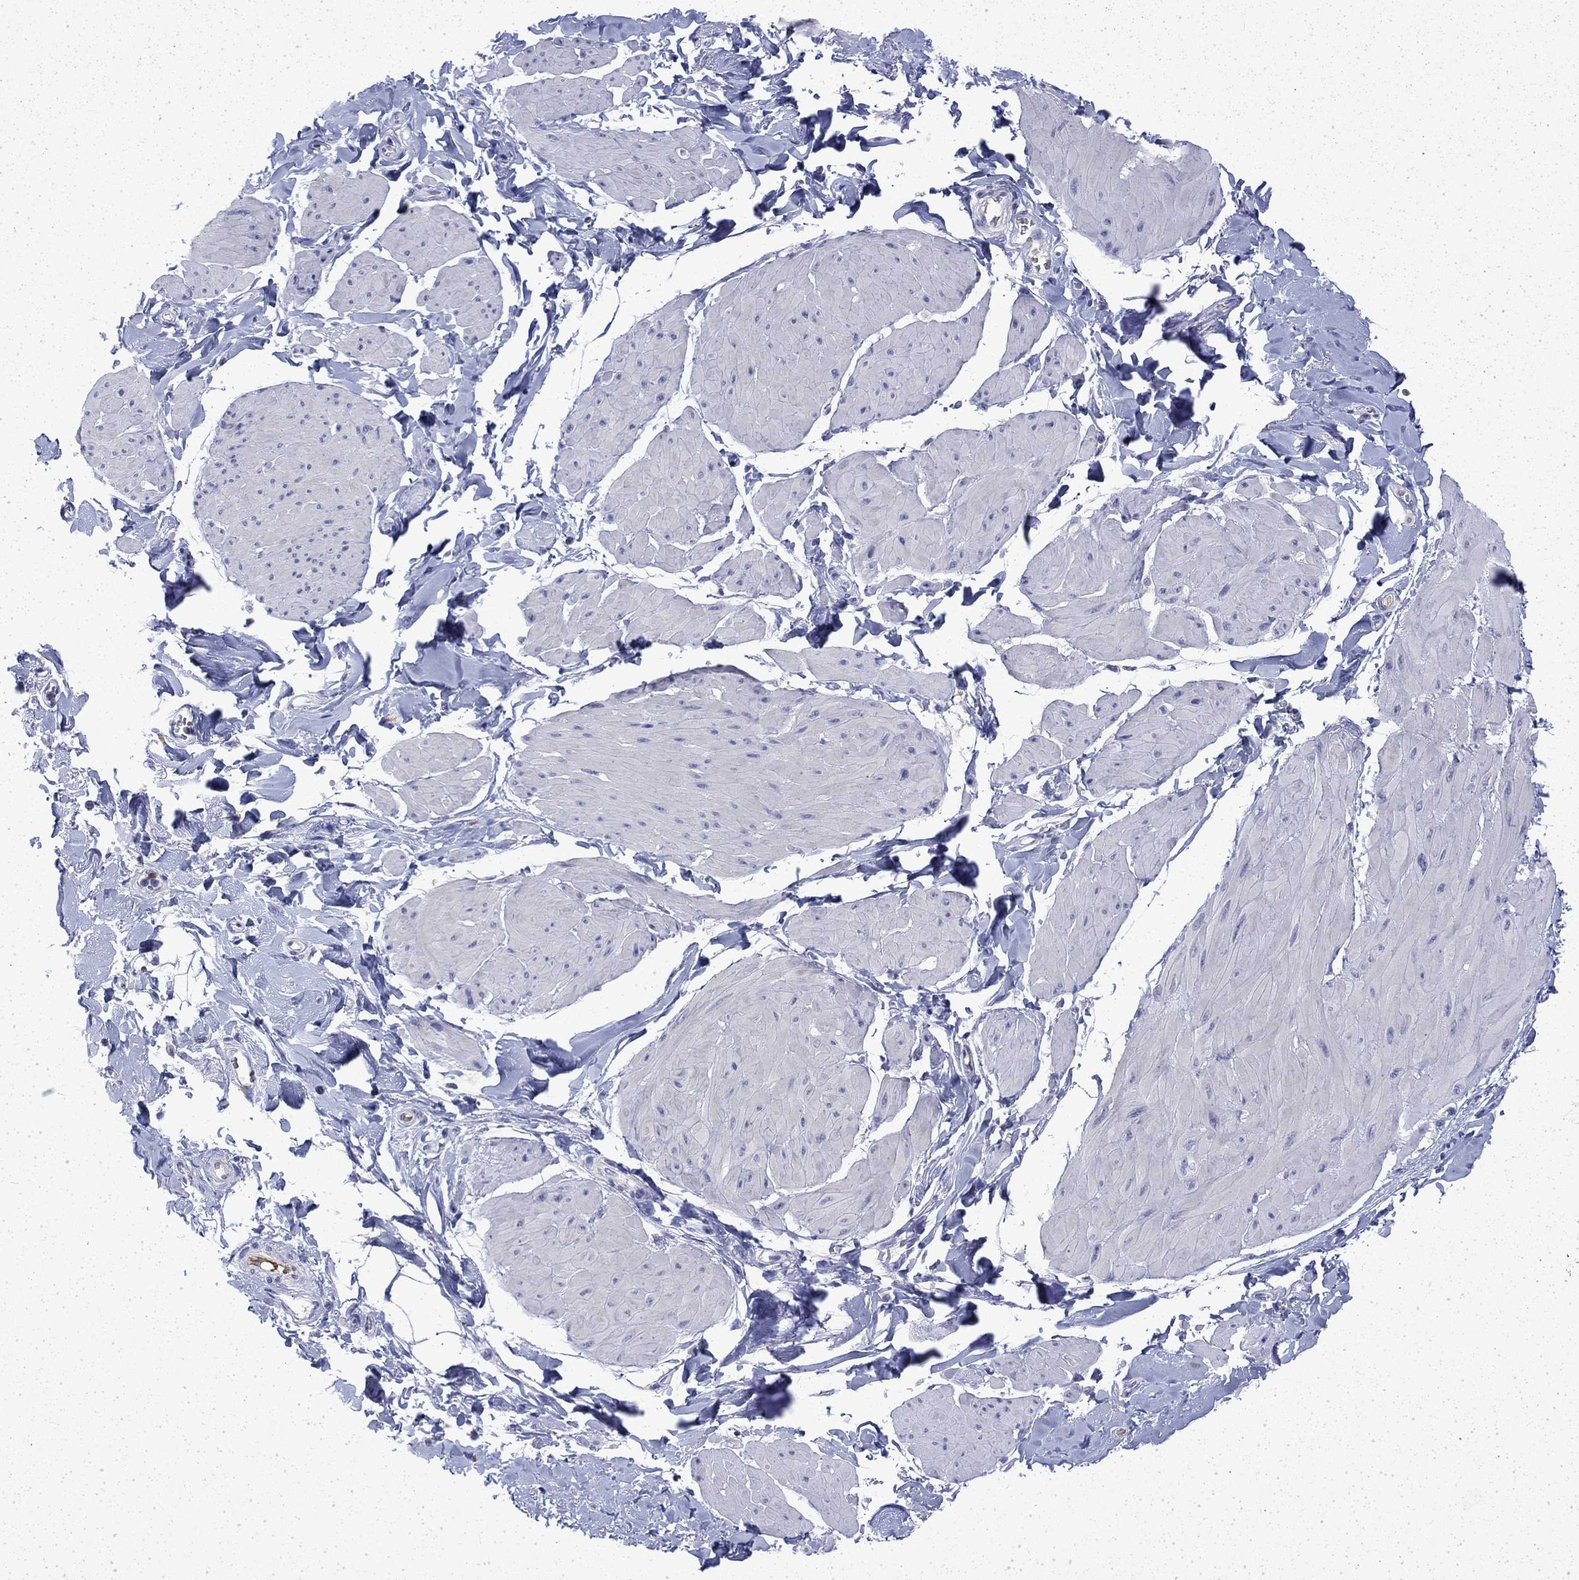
{"staining": {"intensity": "negative", "quantity": "none", "location": "none"}, "tissue": "smooth muscle", "cell_type": "Smooth muscle cells", "image_type": "normal", "snomed": [{"axis": "morphology", "description": "Normal tissue, NOS"}, {"axis": "topography", "description": "Adipose tissue"}, {"axis": "topography", "description": "Smooth muscle"}, {"axis": "topography", "description": "Peripheral nerve tissue"}], "caption": "Immunohistochemistry image of benign smooth muscle: smooth muscle stained with DAB (3,3'-diaminobenzidine) reveals no significant protein staining in smooth muscle cells. (Brightfield microscopy of DAB immunohistochemistry at high magnification).", "gene": "ENPP6", "patient": {"sex": "male", "age": 83}}